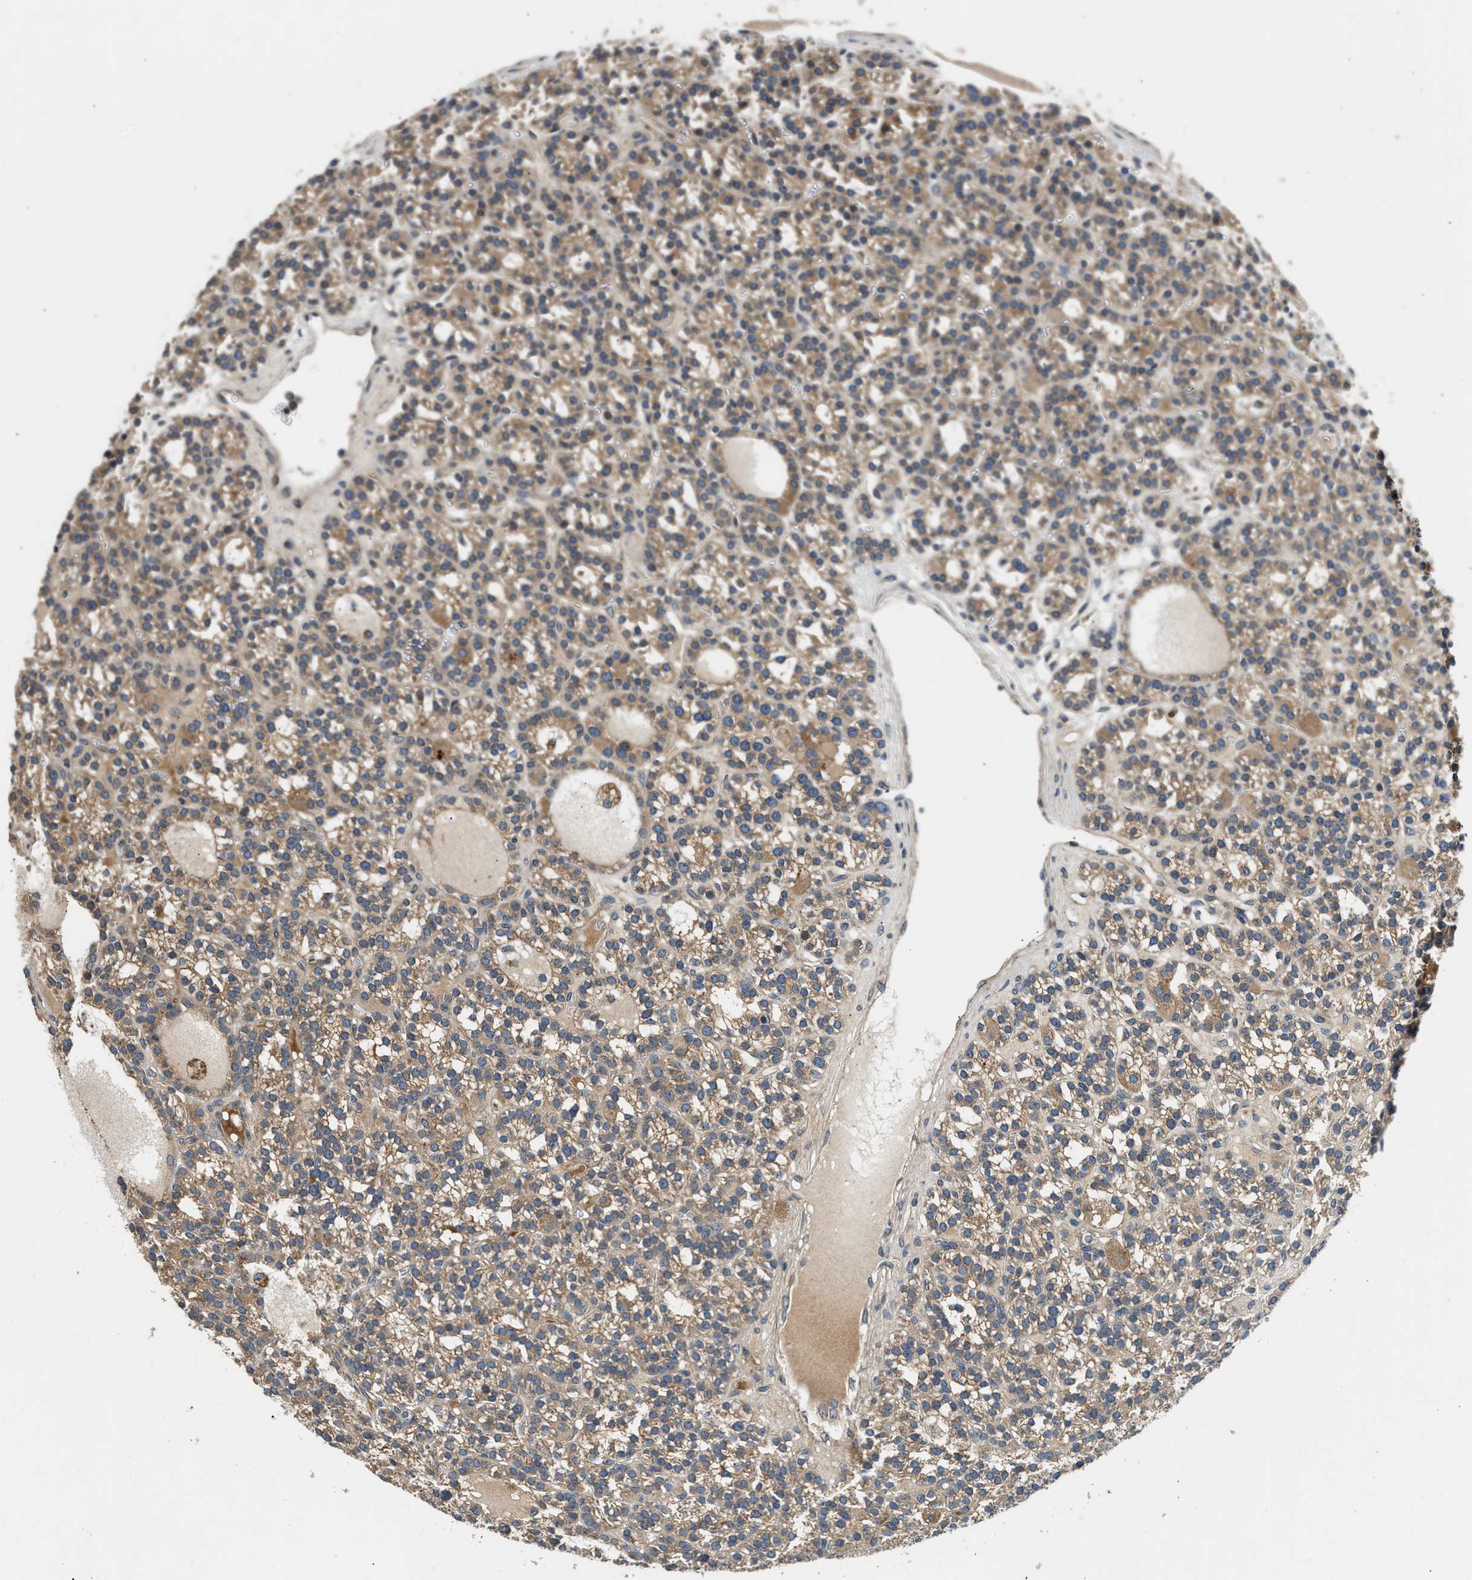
{"staining": {"intensity": "moderate", "quantity": ">75%", "location": "cytoplasmic/membranous"}, "tissue": "parathyroid gland", "cell_type": "Glandular cells", "image_type": "normal", "snomed": [{"axis": "morphology", "description": "Normal tissue, NOS"}, {"axis": "morphology", "description": "Adenoma, NOS"}, {"axis": "topography", "description": "Parathyroid gland"}], "caption": "Protein staining demonstrates moderate cytoplasmic/membranous expression in about >75% of glandular cells in benign parathyroid gland. Nuclei are stained in blue.", "gene": "IL3RA", "patient": {"sex": "female", "age": 58}}